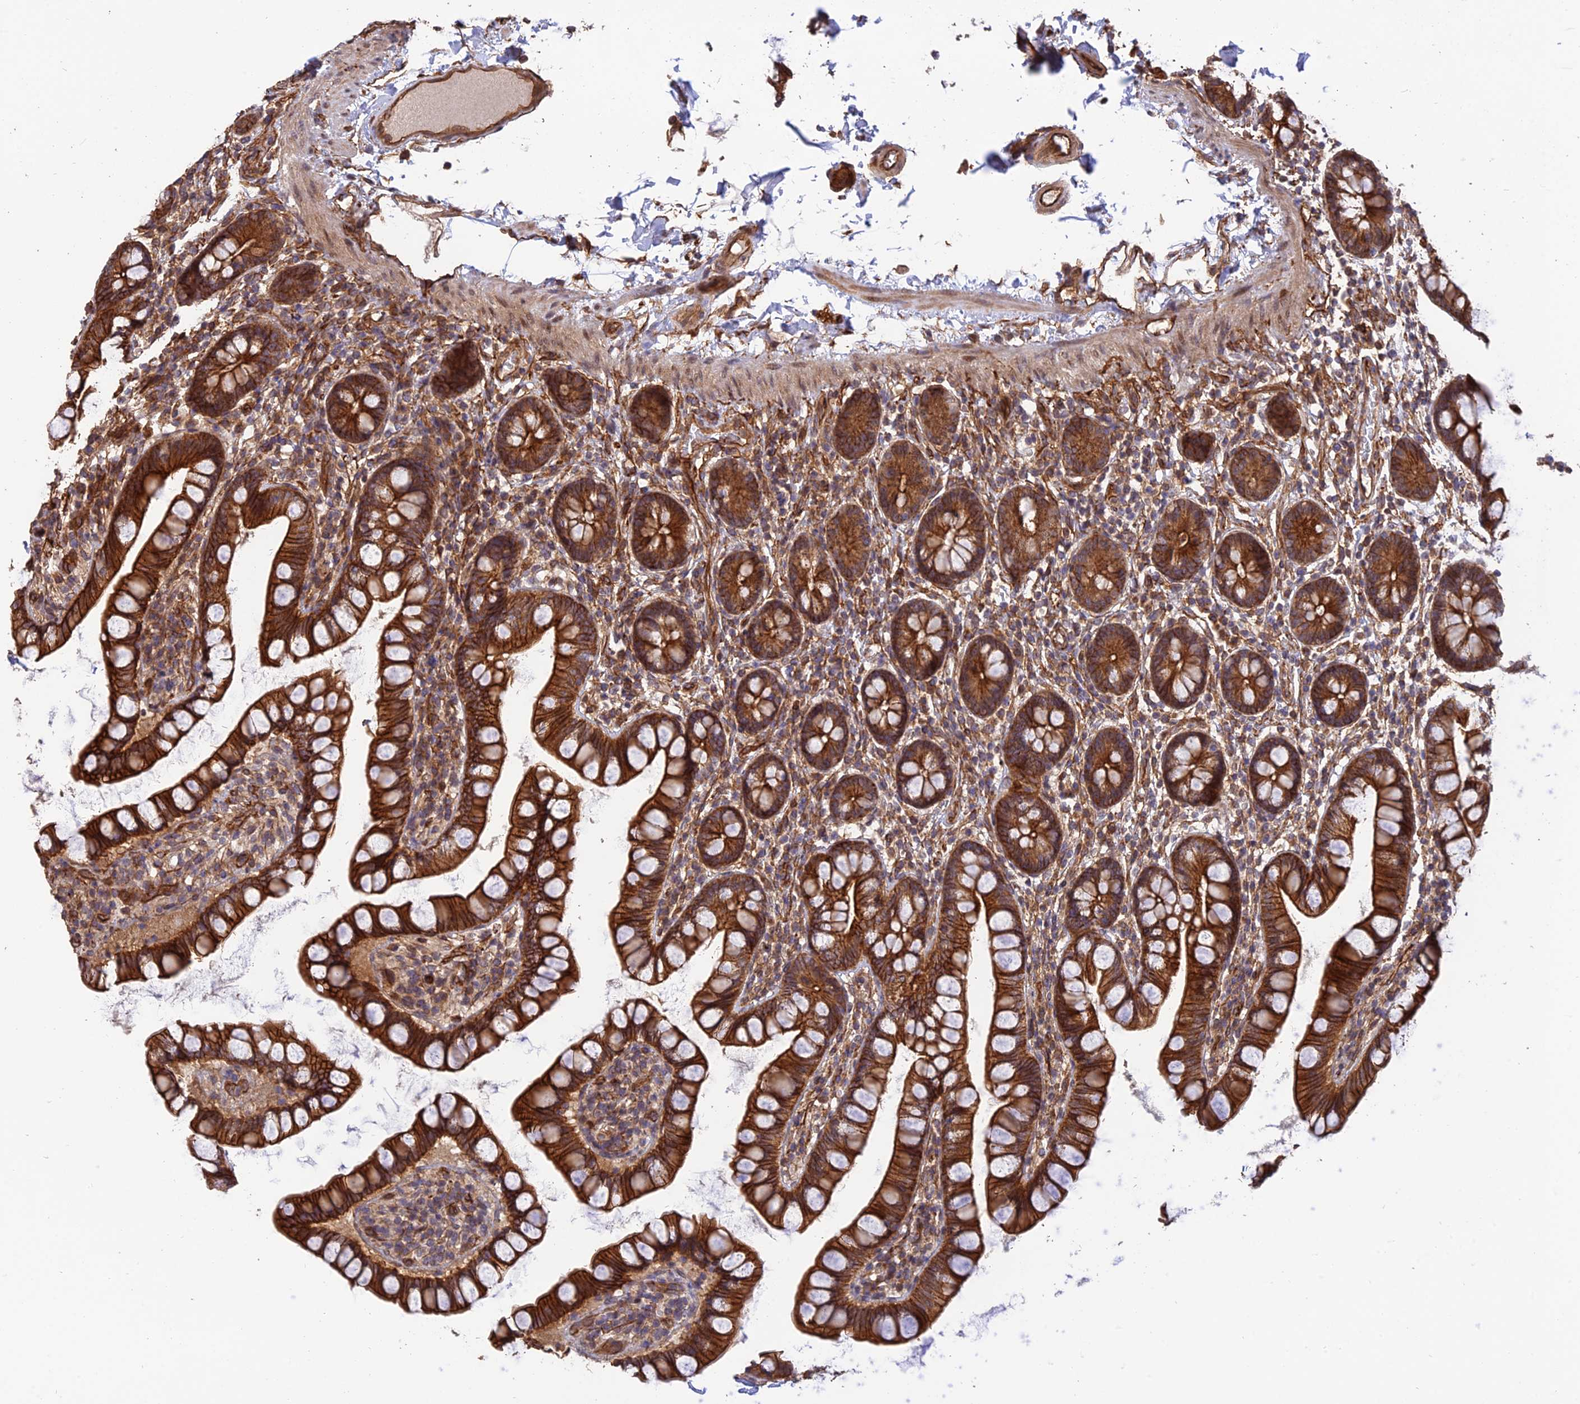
{"staining": {"intensity": "strong", "quantity": ">75%", "location": "cytoplasmic/membranous"}, "tissue": "small intestine", "cell_type": "Glandular cells", "image_type": "normal", "snomed": [{"axis": "morphology", "description": "Normal tissue, NOS"}, {"axis": "topography", "description": "Small intestine"}], "caption": "About >75% of glandular cells in normal small intestine show strong cytoplasmic/membranous protein staining as visualized by brown immunohistochemical staining.", "gene": "HOMER2", "patient": {"sex": "female", "age": 84}}